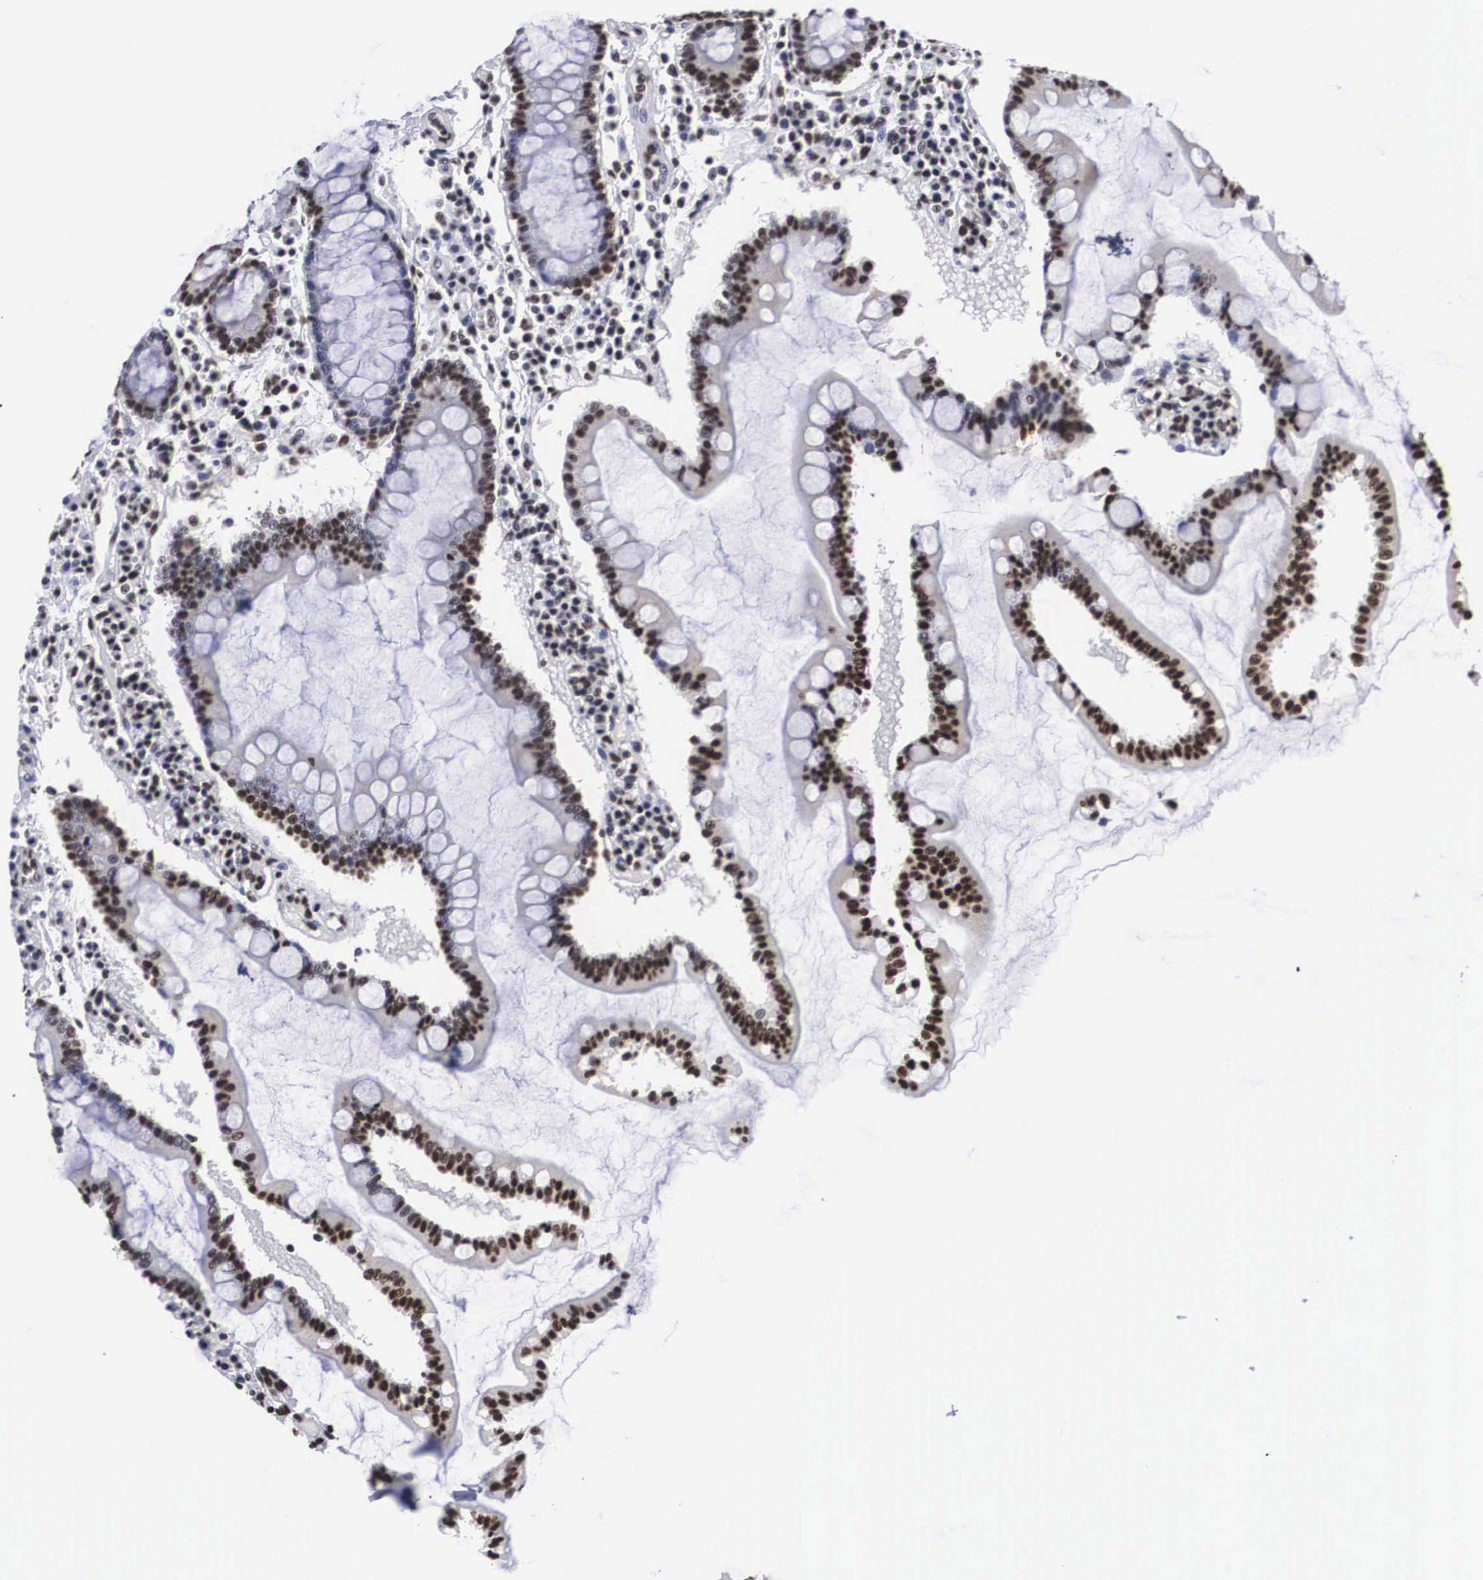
{"staining": {"intensity": "moderate", "quantity": ">75%", "location": "nuclear"}, "tissue": "duodenum", "cell_type": "Glandular cells", "image_type": "normal", "snomed": [{"axis": "morphology", "description": "Normal tissue, NOS"}, {"axis": "topography", "description": "Duodenum"}], "caption": "Benign duodenum reveals moderate nuclear expression in about >75% of glandular cells, visualized by immunohistochemistry.", "gene": "ACIN1", "patient": {"sex": "male", "age": 73}}